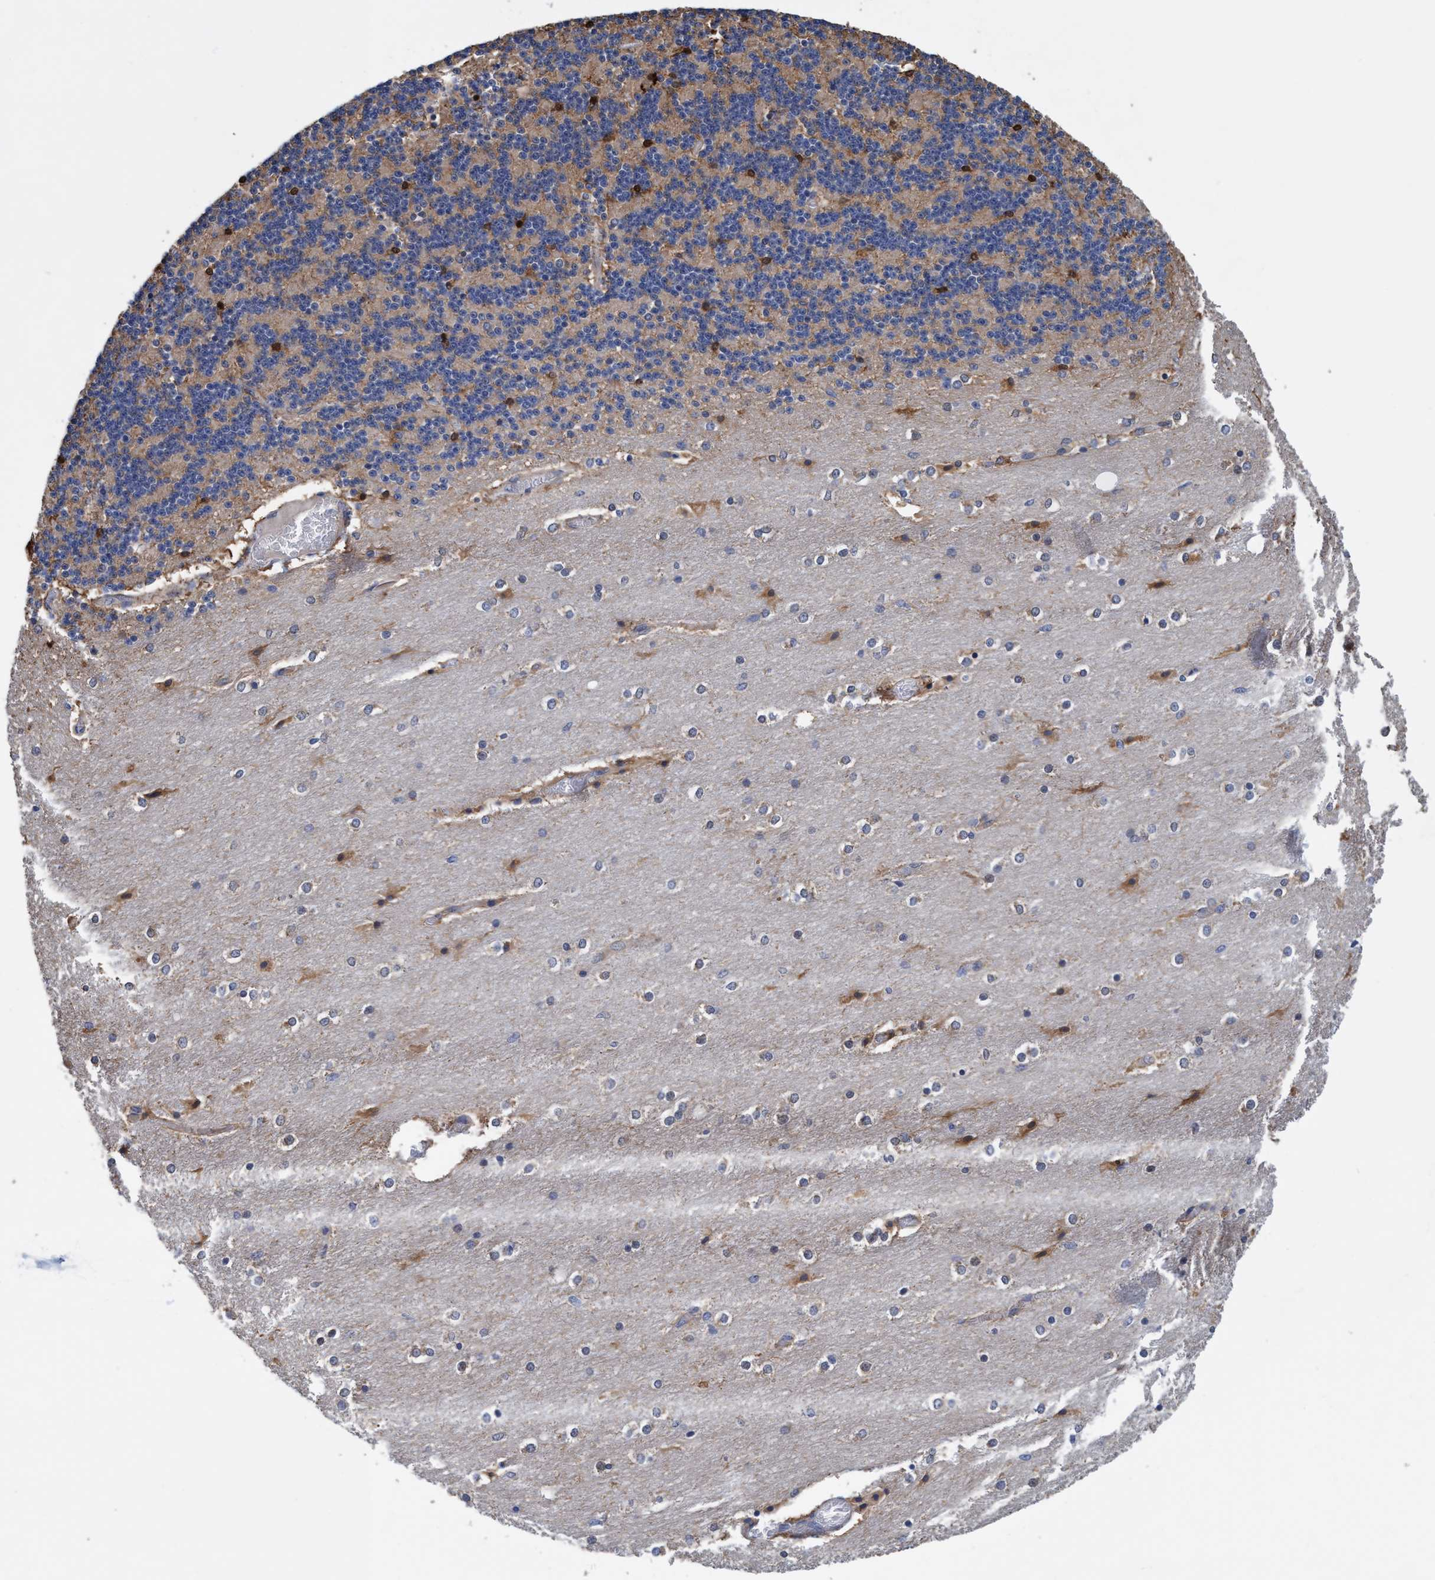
{"staining": {"intensity": "weak", "quantity": "<25%", "location": "cytoplasmic/membranous"}, "tissue": "cerebellum", "cell_type": "Cells in granular layer", "image_type": "normal", "snomed": [{"axis": "morphology", "description": "Normal tissue, NOS"}, {"axis": "topography", "description": "Cerebellum"}], "caption": "There is no significant expression in cells in granular layer of cerebellum. (DAB (3,3'-diaminobenzidine) immunohistochemistry with hematoxylin counter stain).", "gene": "CALCOCO2", "patient": {"sex": "female", "age": 54}}